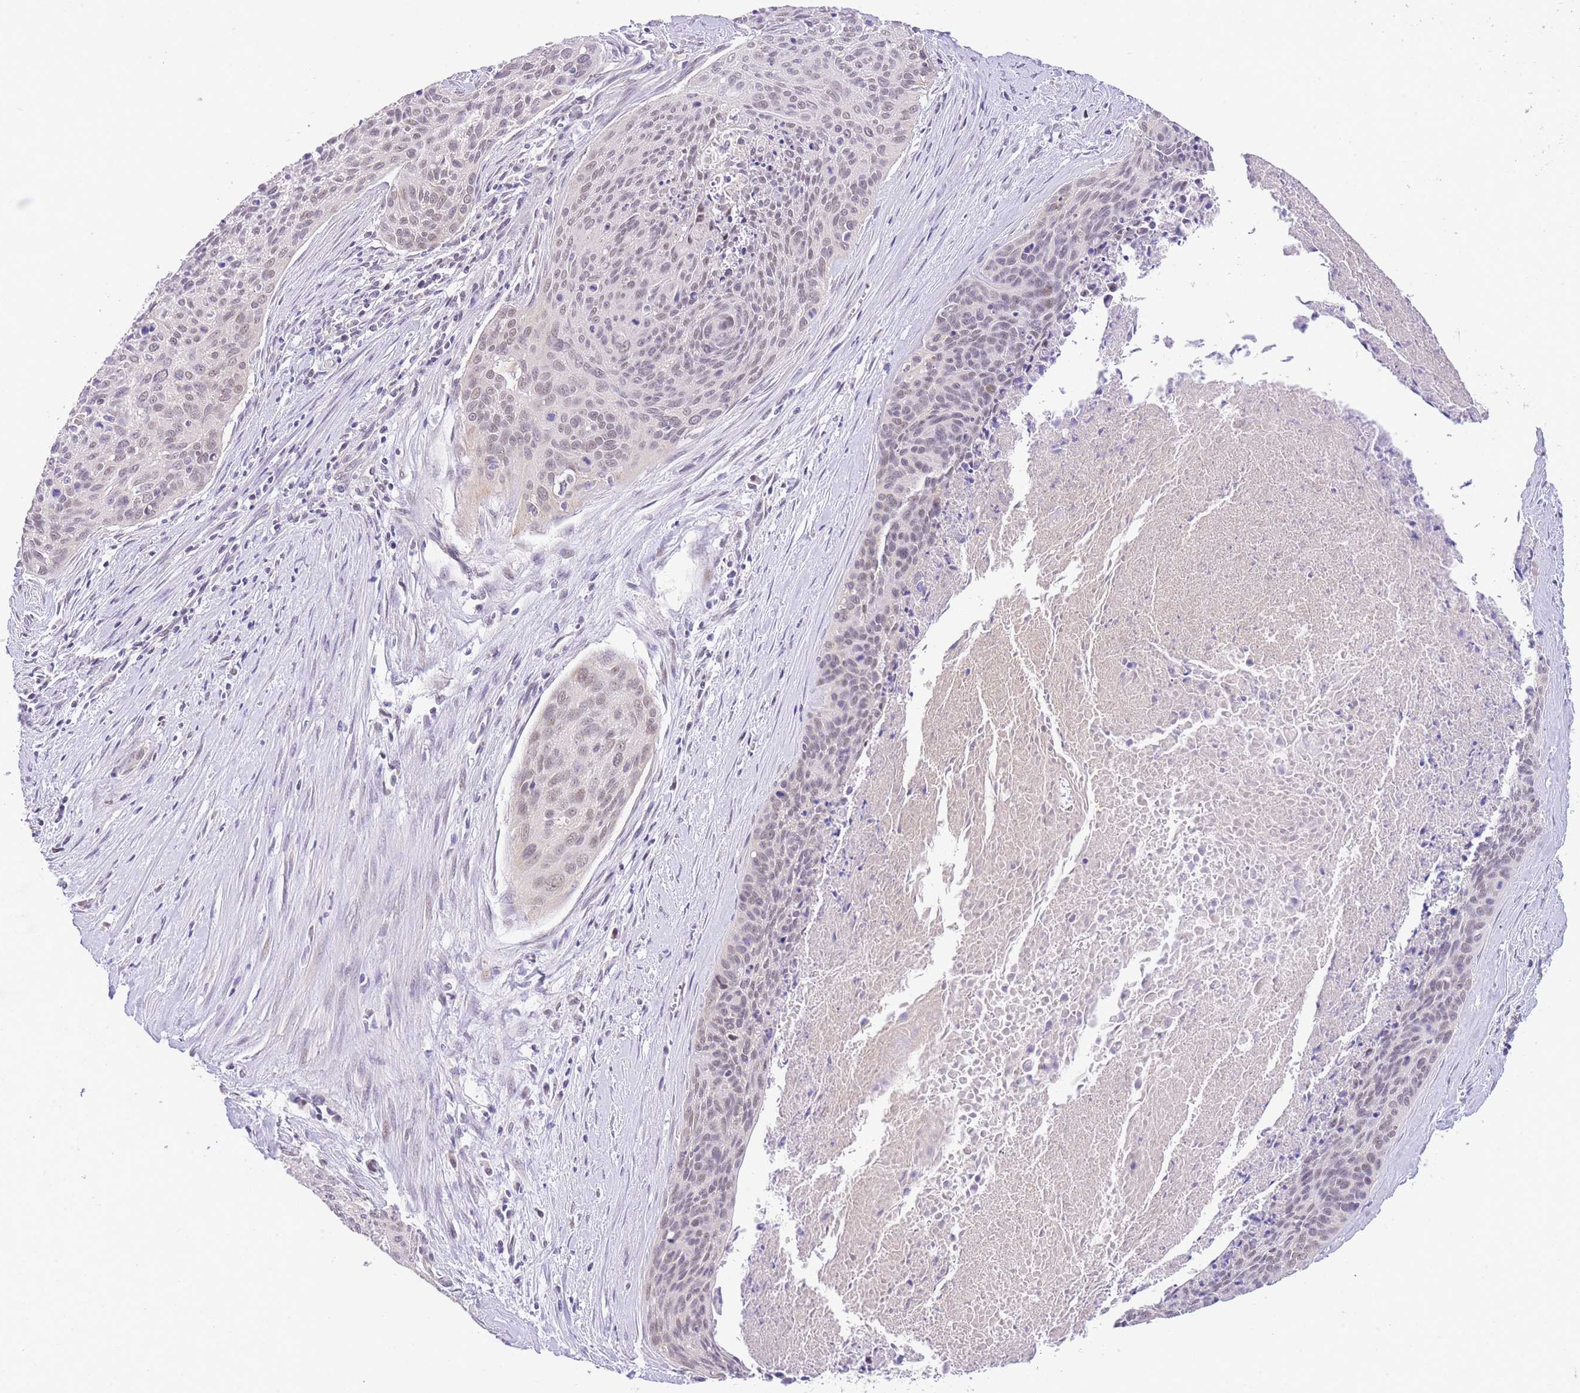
{"staining": {"intensity": "weak", "quantity": "<25%", "location": "nuclear"}, "tissue": "cervical cancer", "cell_type": "Tumor cells", "image_type": "cancer", "snomed": [{"axis": "morphology", "description": "Squamous cell carcinoma, NOS"}, {"axis": "topography", "description": "Cervix"}], "caption": "The micrograph shows no significant positivity in tumor cells of cervical cancer.", "gene": "SLC35F2", "patient": {"sex": "female", "age": 55}}